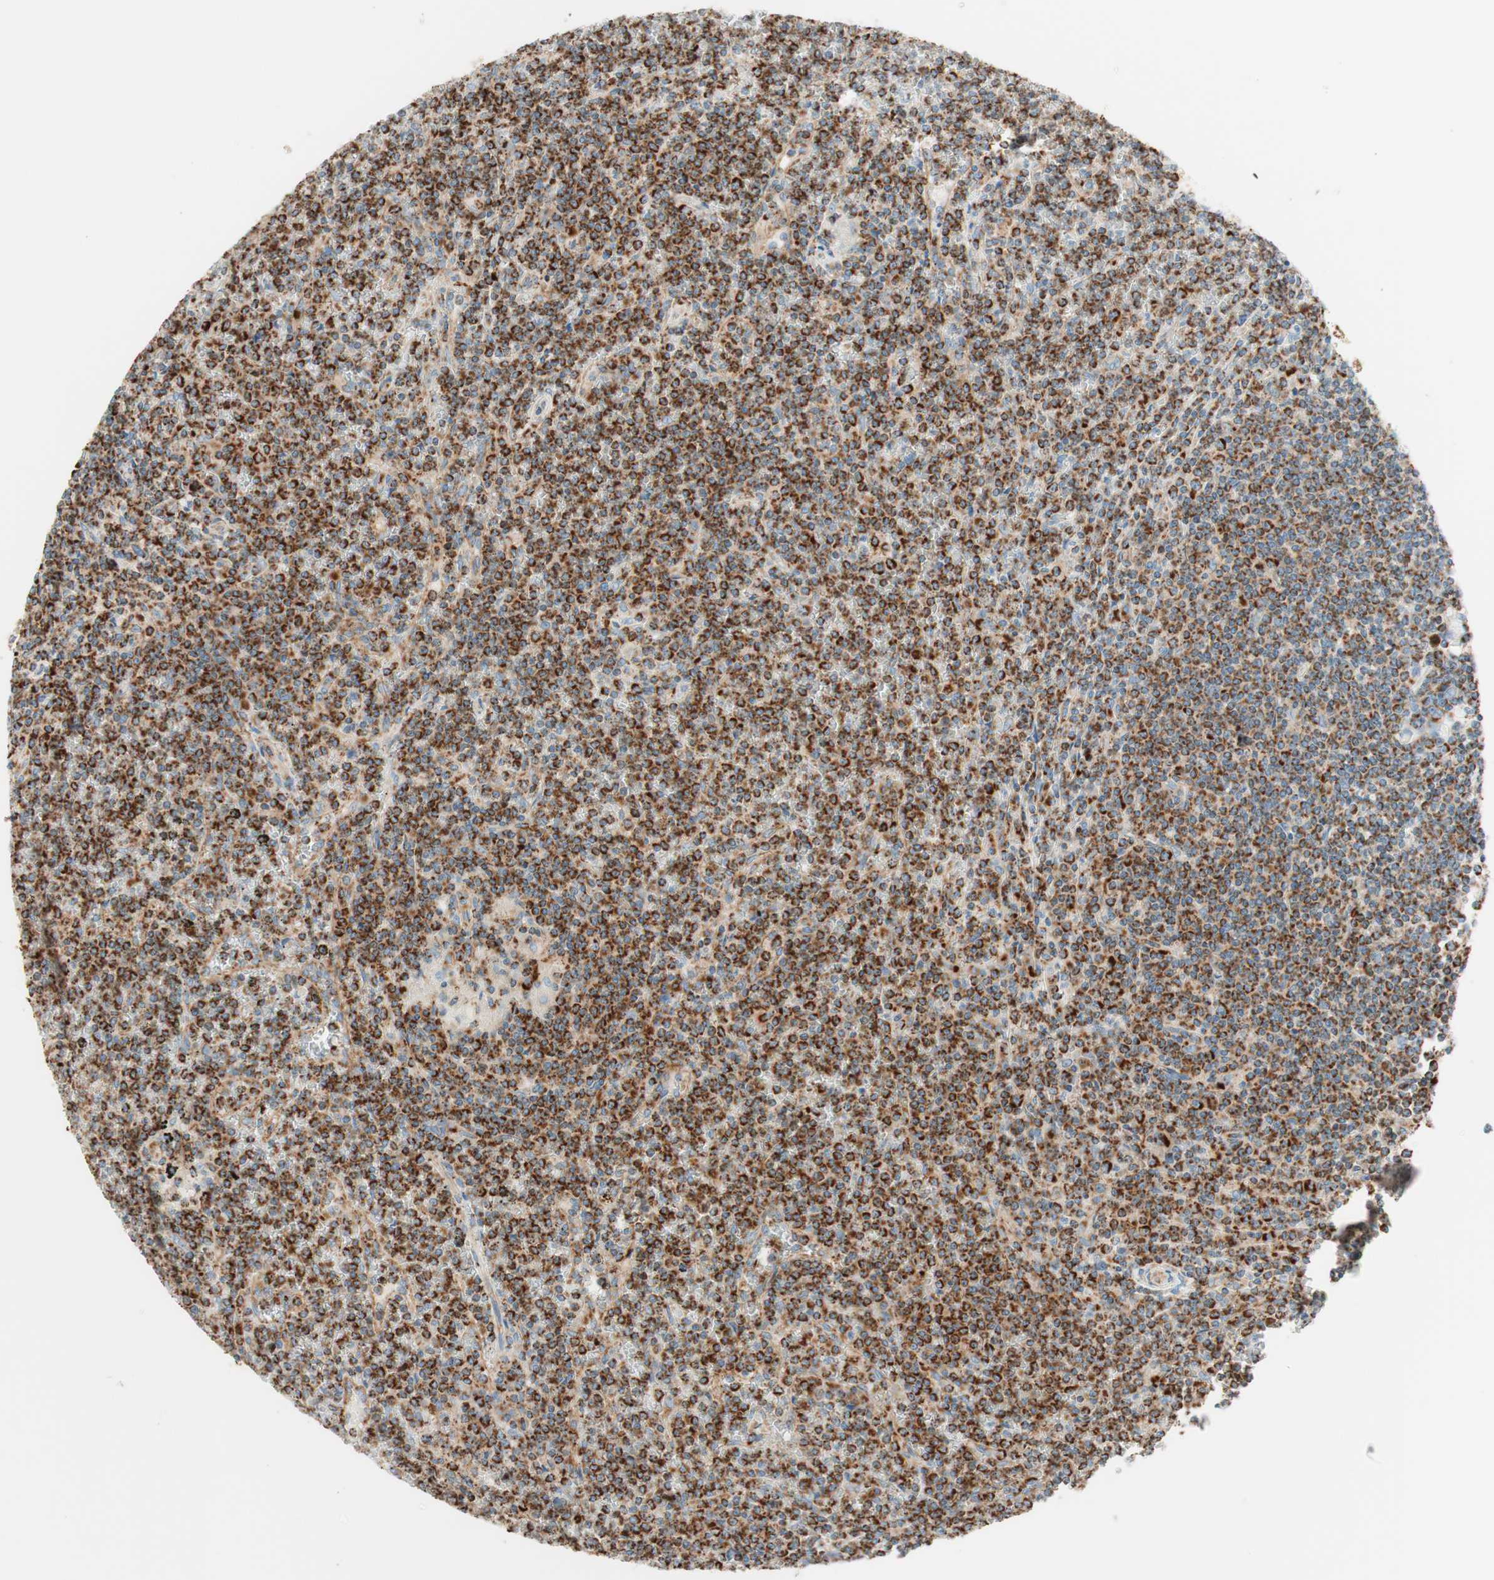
{"staining": {"intensity": "strong", "quantity": ">75%", "location": "cytoplasmic/membranous"}, "tissue": "lymphoma", "cell_type": "Tumor cells", "image_type": "cancer", "snomed": [{"axis": "morphology", "description": "Malignant lymphoma, non-Hodgkin's type, Low grade"}, {"axis": "topography", "description": "Spleen"}], "caption": "The immunohistochemical stain labels strong cytoplasmic/membranous expression in tumor cells of malignant lymphoma, non-Hodgkin's type (low-grade) tissue.", "gene": "TOMM20", "patient": {"sex": "female", "age": 19}}